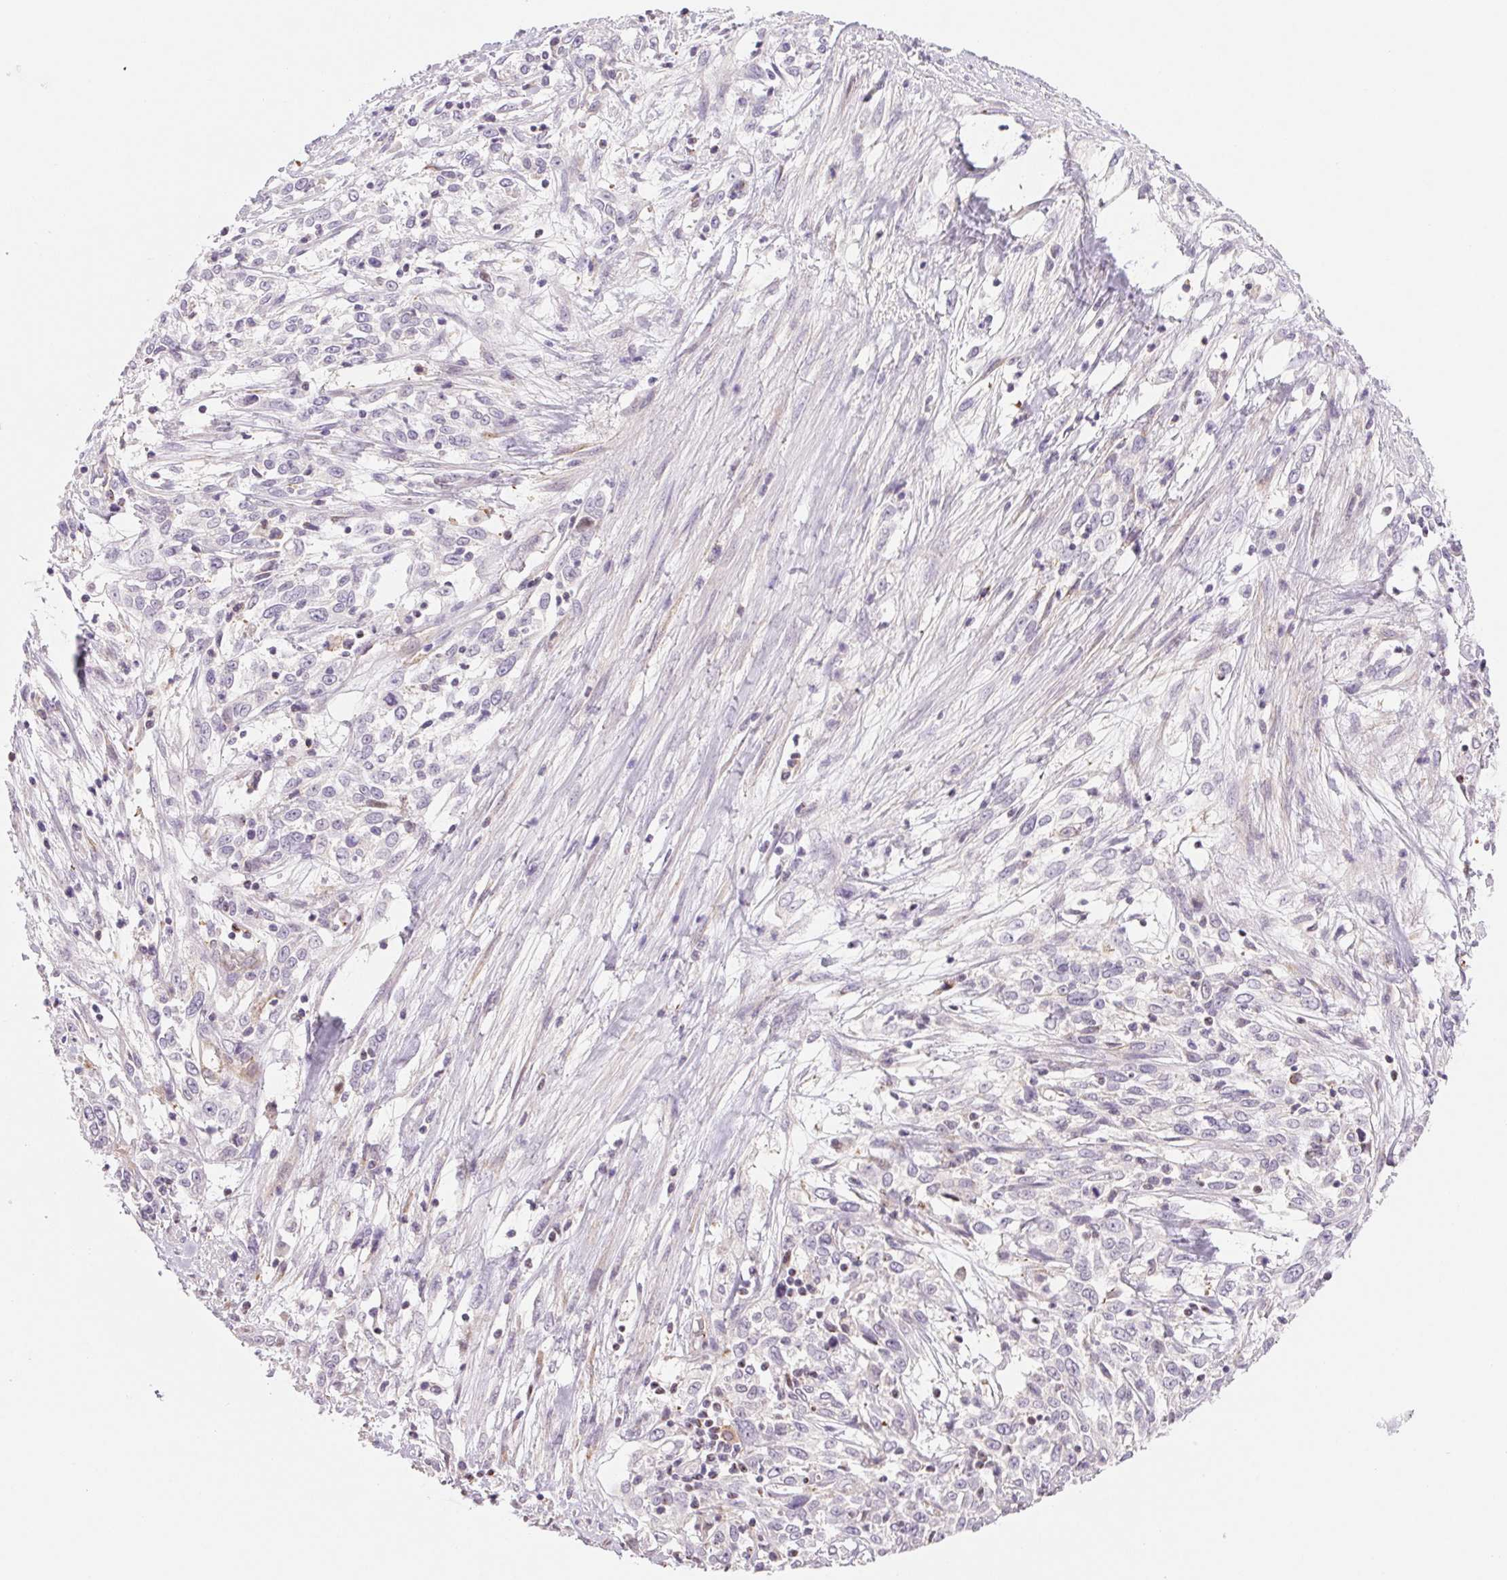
{"staining": {"intensity": "negative", "quantity": "none", "location": "none"}, "tissue": "cervical cancer", "cell_type": "Tumor cells", "image_type": "cancer", "snomed": [{"axis": "morphology", "description": "Adenocarcinoma, NOS"}, {"axis": "topography", "description": "Cervix"}], "caption": "DAB (3,3'-diaminobenzidine) immunohistochemical staining of human cervical cancer exhibits no significant positivity in tumor cells.", "gene": "ANKRD13B", "patient": {"sex": "female", "age": 40}}